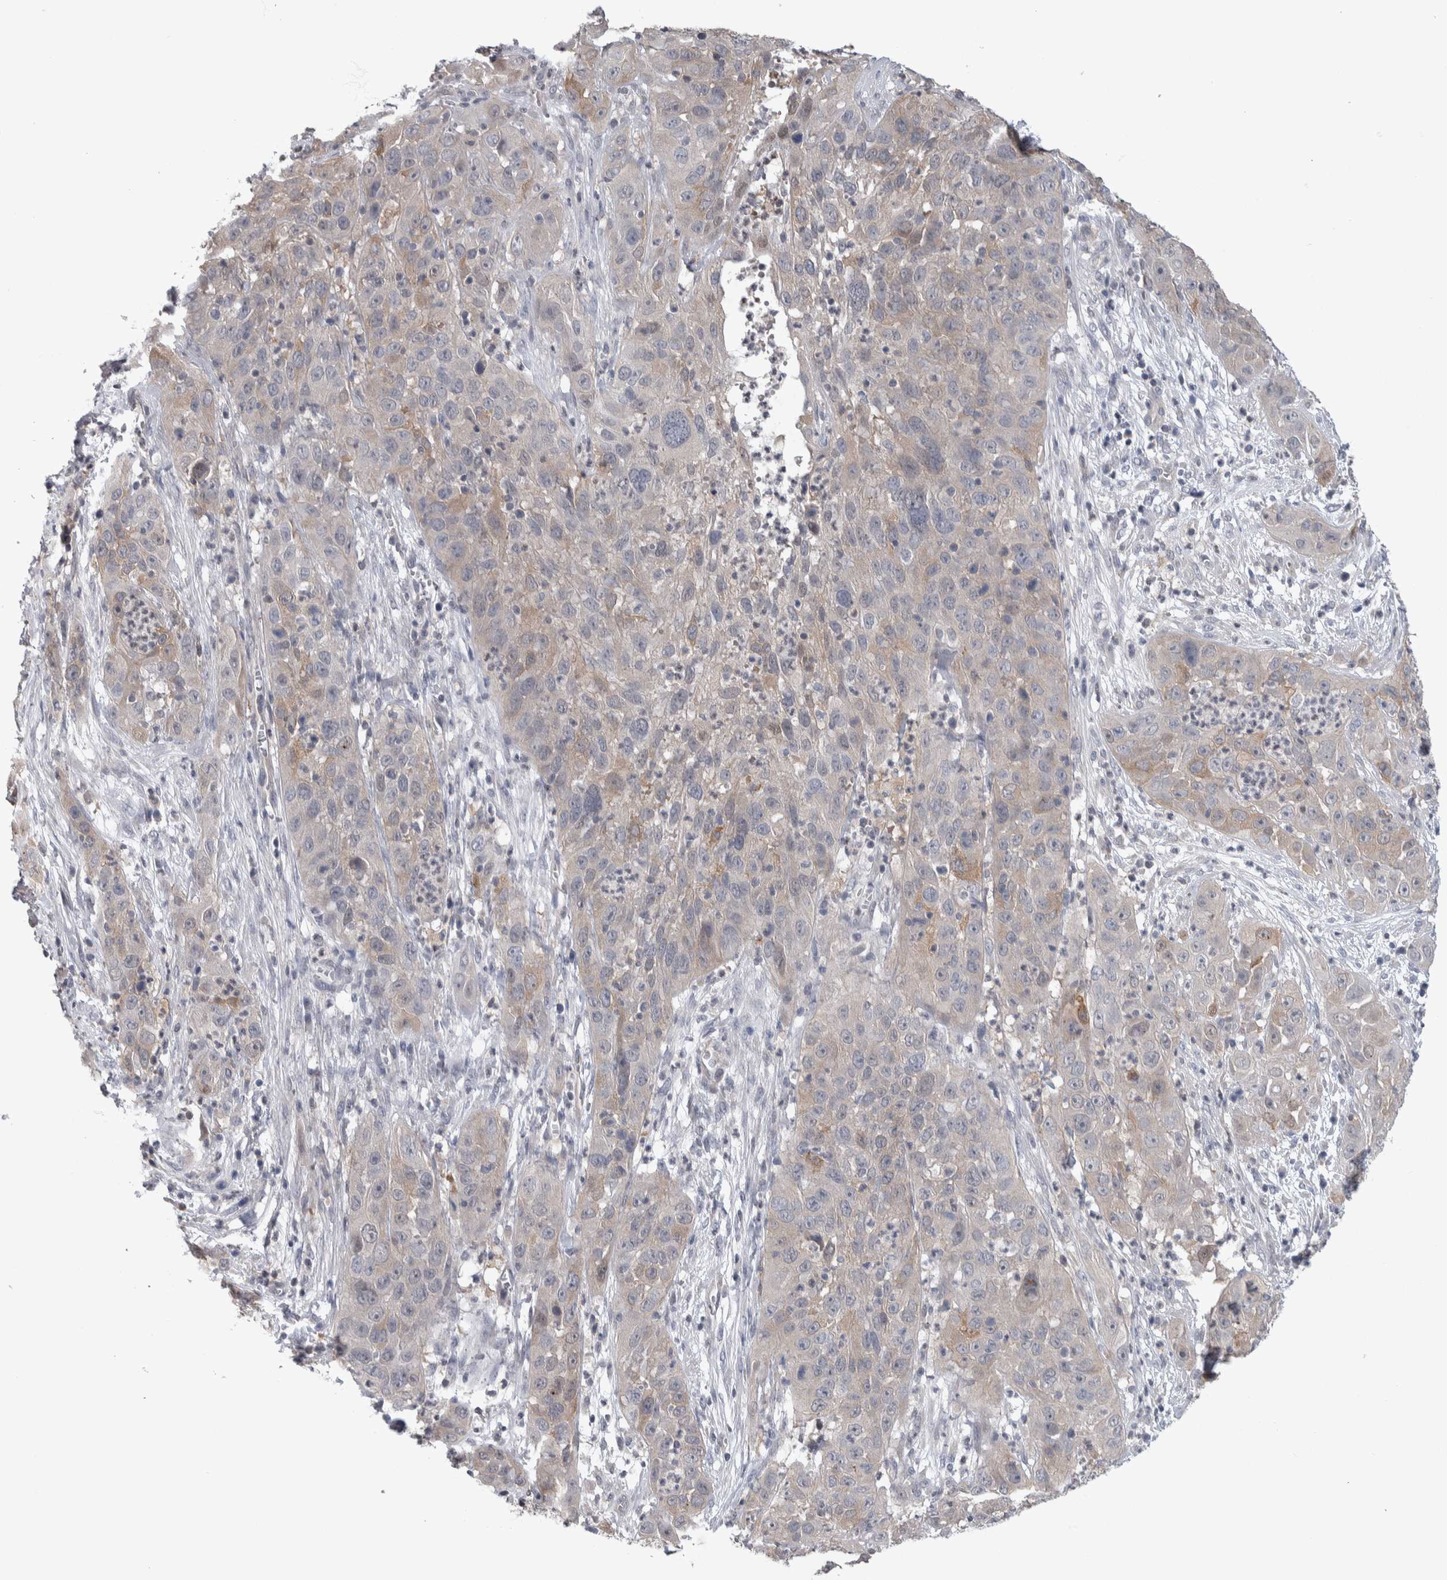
{"staining": {"intensity": "weak", "quantity": "<25%", "location": "cytoplasmic/membranous"}, "tissue": "cervical cancer", "cell_type": "Tumor cells", "image_type": "cancer", "snomed": [{"axis": "morphology", "description": "Squamous cell carcinoma, NOS"}, {"axis": "topography", "description": "Cervix"}], "caption": "A high-resolution image shows IHC staining of cervical squamous cell carcinoma, which reveals no significant positivity in tumor cells. (DAB immunohistochemistry (IHC) with hematoxylin counter stain).", "gene": "TAX1BP1", "patient": {"sex": "female", "age": 32}}